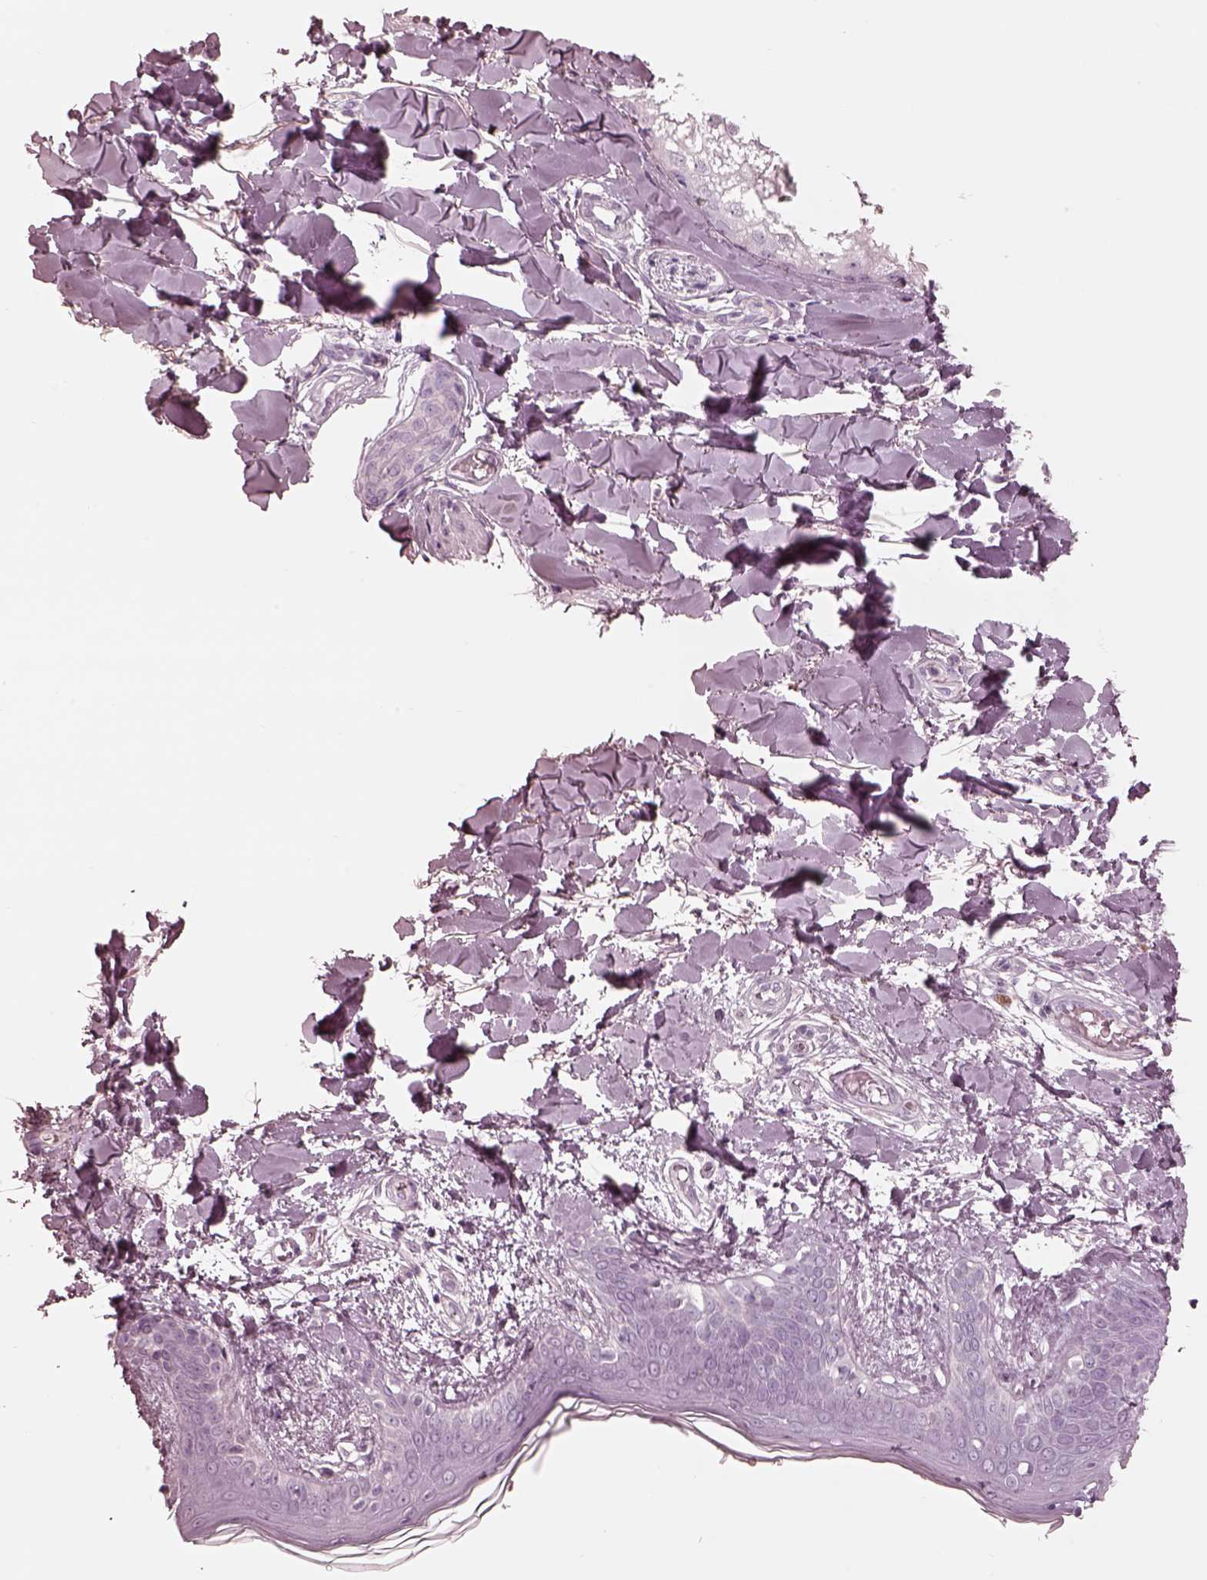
{"staining": {"intensity": "negative", "quantity": "none", "location": "none"}, "tissue": "skin", "cell_type": "Fibroblasts", "image_type": "normal", "snomed": [{"axis": "morphology", "description": "Normal tissue, NOS"}, {"axis": "topography", "description": "Skin"}], "caption": "Immunohistochemistry (IHC) micrograph of benign human skin stained for a protein (brown), which exhibits no staining in fibroblasts. Brightfield microscopy of IHC stained with DAB (brown) and hematoxylin (blue), captured at high magnification.", "gene": "CADM2", "patient": {"sex": "female", "age": 34}}